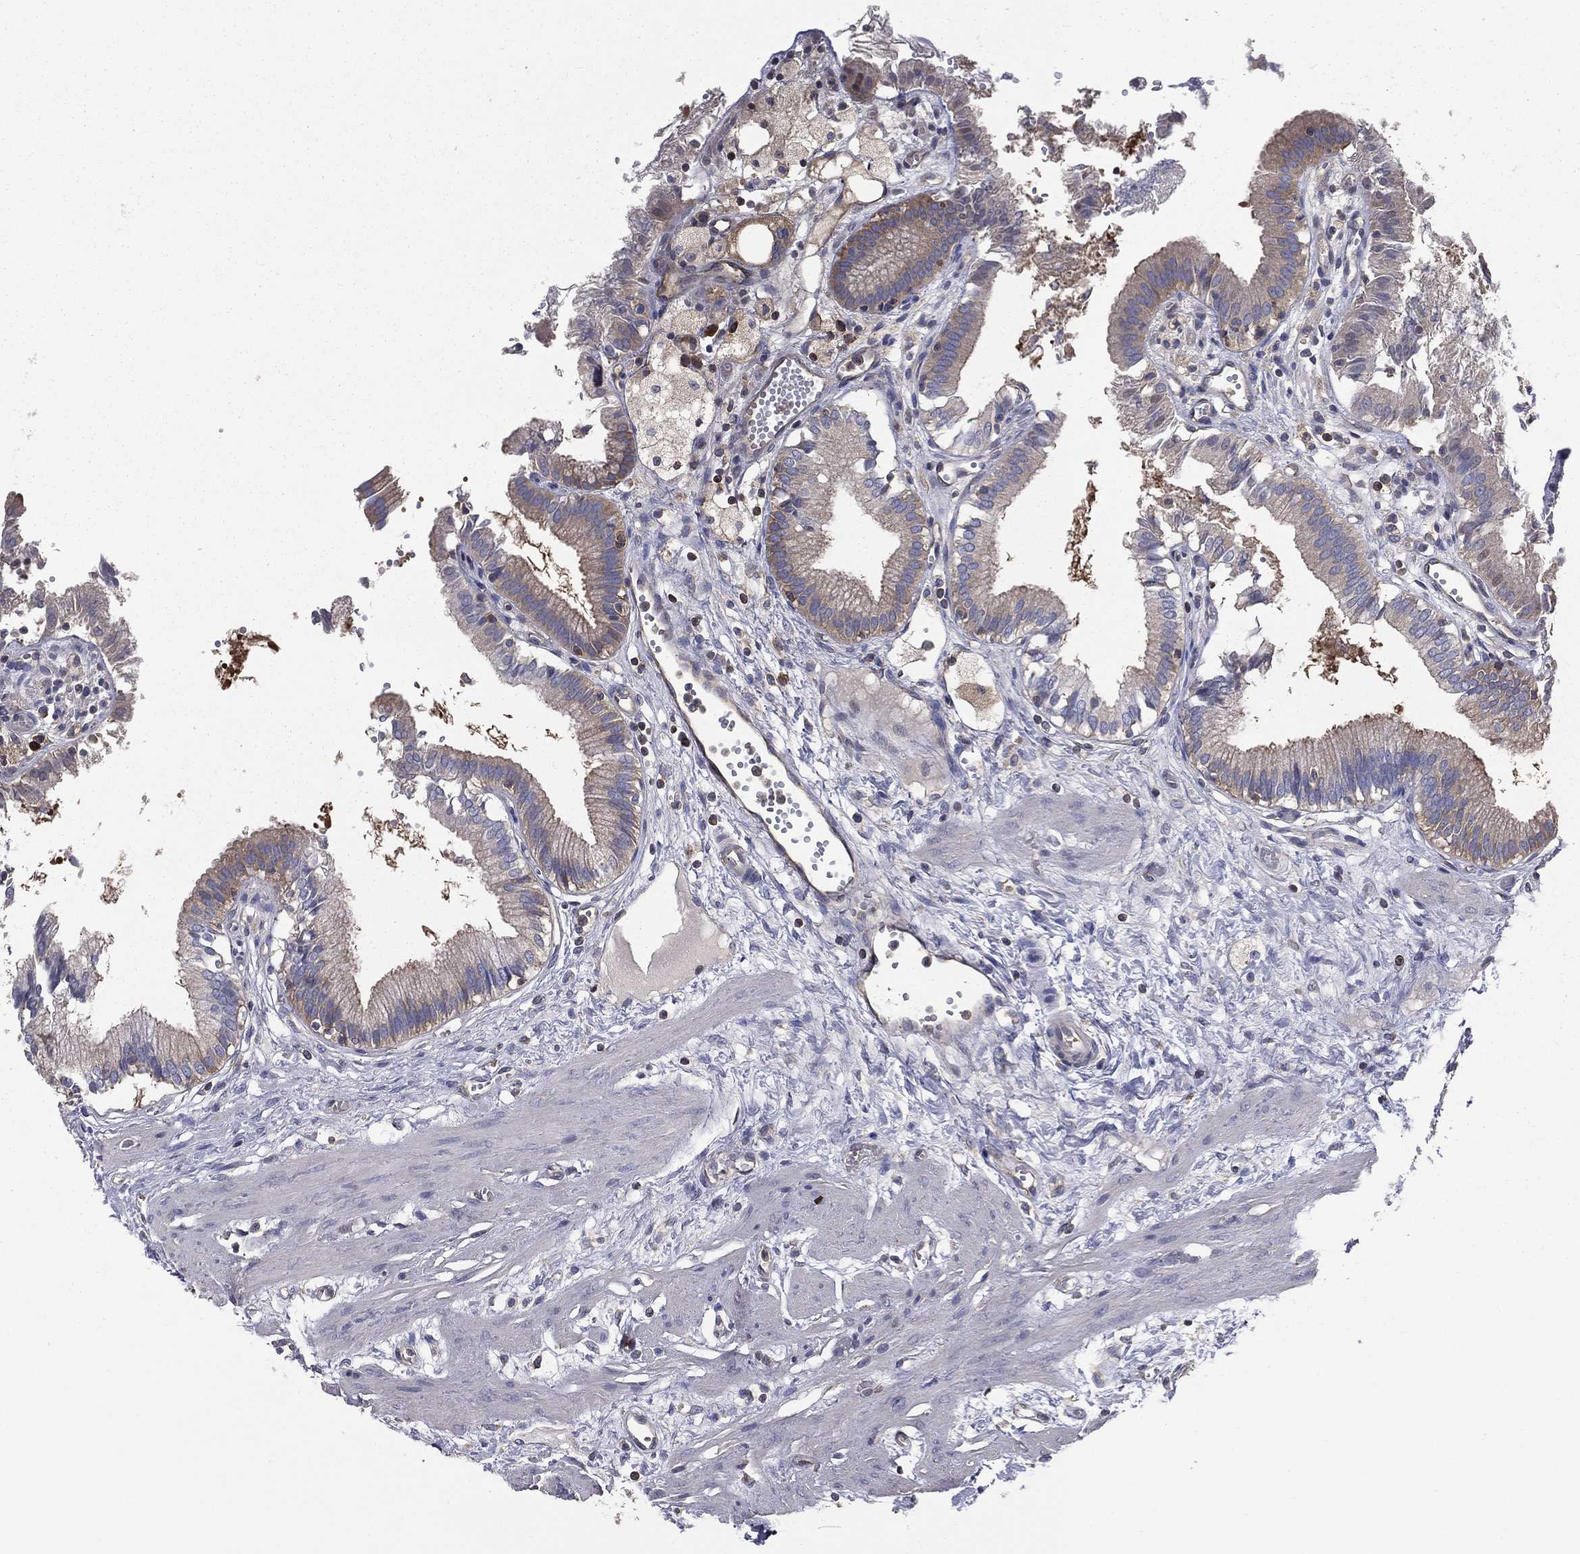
{"staining": {"intensity": "weak", "quantity": "<25%", "location": "cytoplasmic/membranous"}, "tissue": "gallbladder", "cell_type": "Glandular cells", "image_type": "normal", "snomed": [{"axis": "morphology", "description": "Normal tissue, NOS"}, {"axis": "topography", "description": "Gallbladder"}], "caption": "This micrograph is of normal gallbladder stained with immunohistochemistry (IHC) to label a protein in brown with the nuclei are counter-stained blue. There is no staining in glandular cells. (IHC, brightfield microscopy, high magnification).", "gene": "SARS1", "patient": {"sex": "female", "age": 24}}